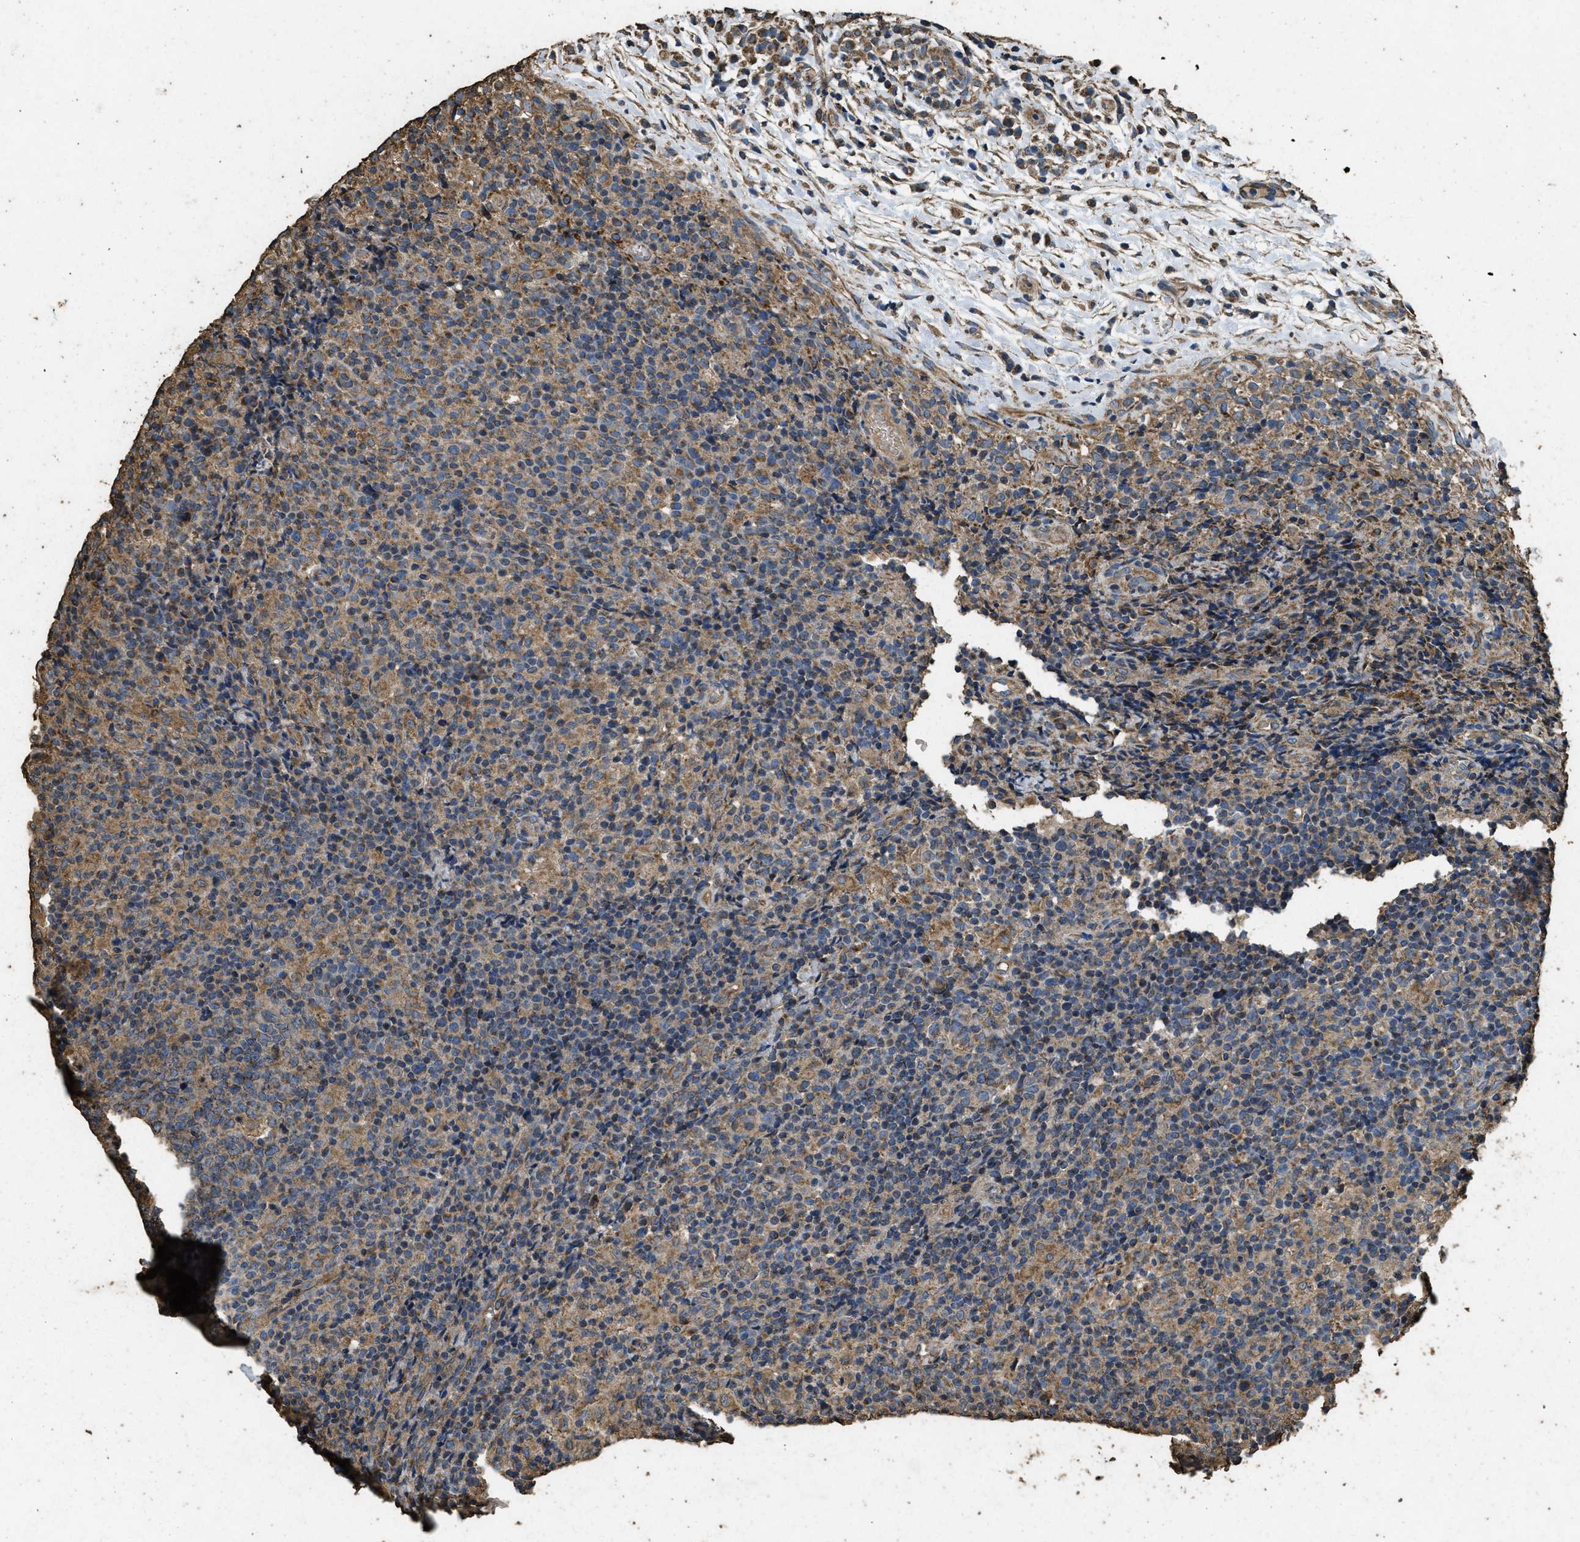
{"staining": {"intensity": "moderate", "quantity": ">75%", "location": "cytoplasmic/membranous"}, "tissue": "lymph node", "cell_type": "Germinal center cells", "image_type": "normal", "snomed": [{"axis": "morphology", "description": "Normal tissue, NOS"}, {"axis": "morphology", "description": "Inflammation, NOS"}, {"axis": "topography", "description": "Lymph node"}], "caption": "This image shows immunohistochemistry (IHC) staining of benign lymph node, with medium moderate cytoplasmic/membranous positivity in about >75% of germinal center cells.", "gene": "CYRIA", "patient": {"sex": "male", "age": 55}}